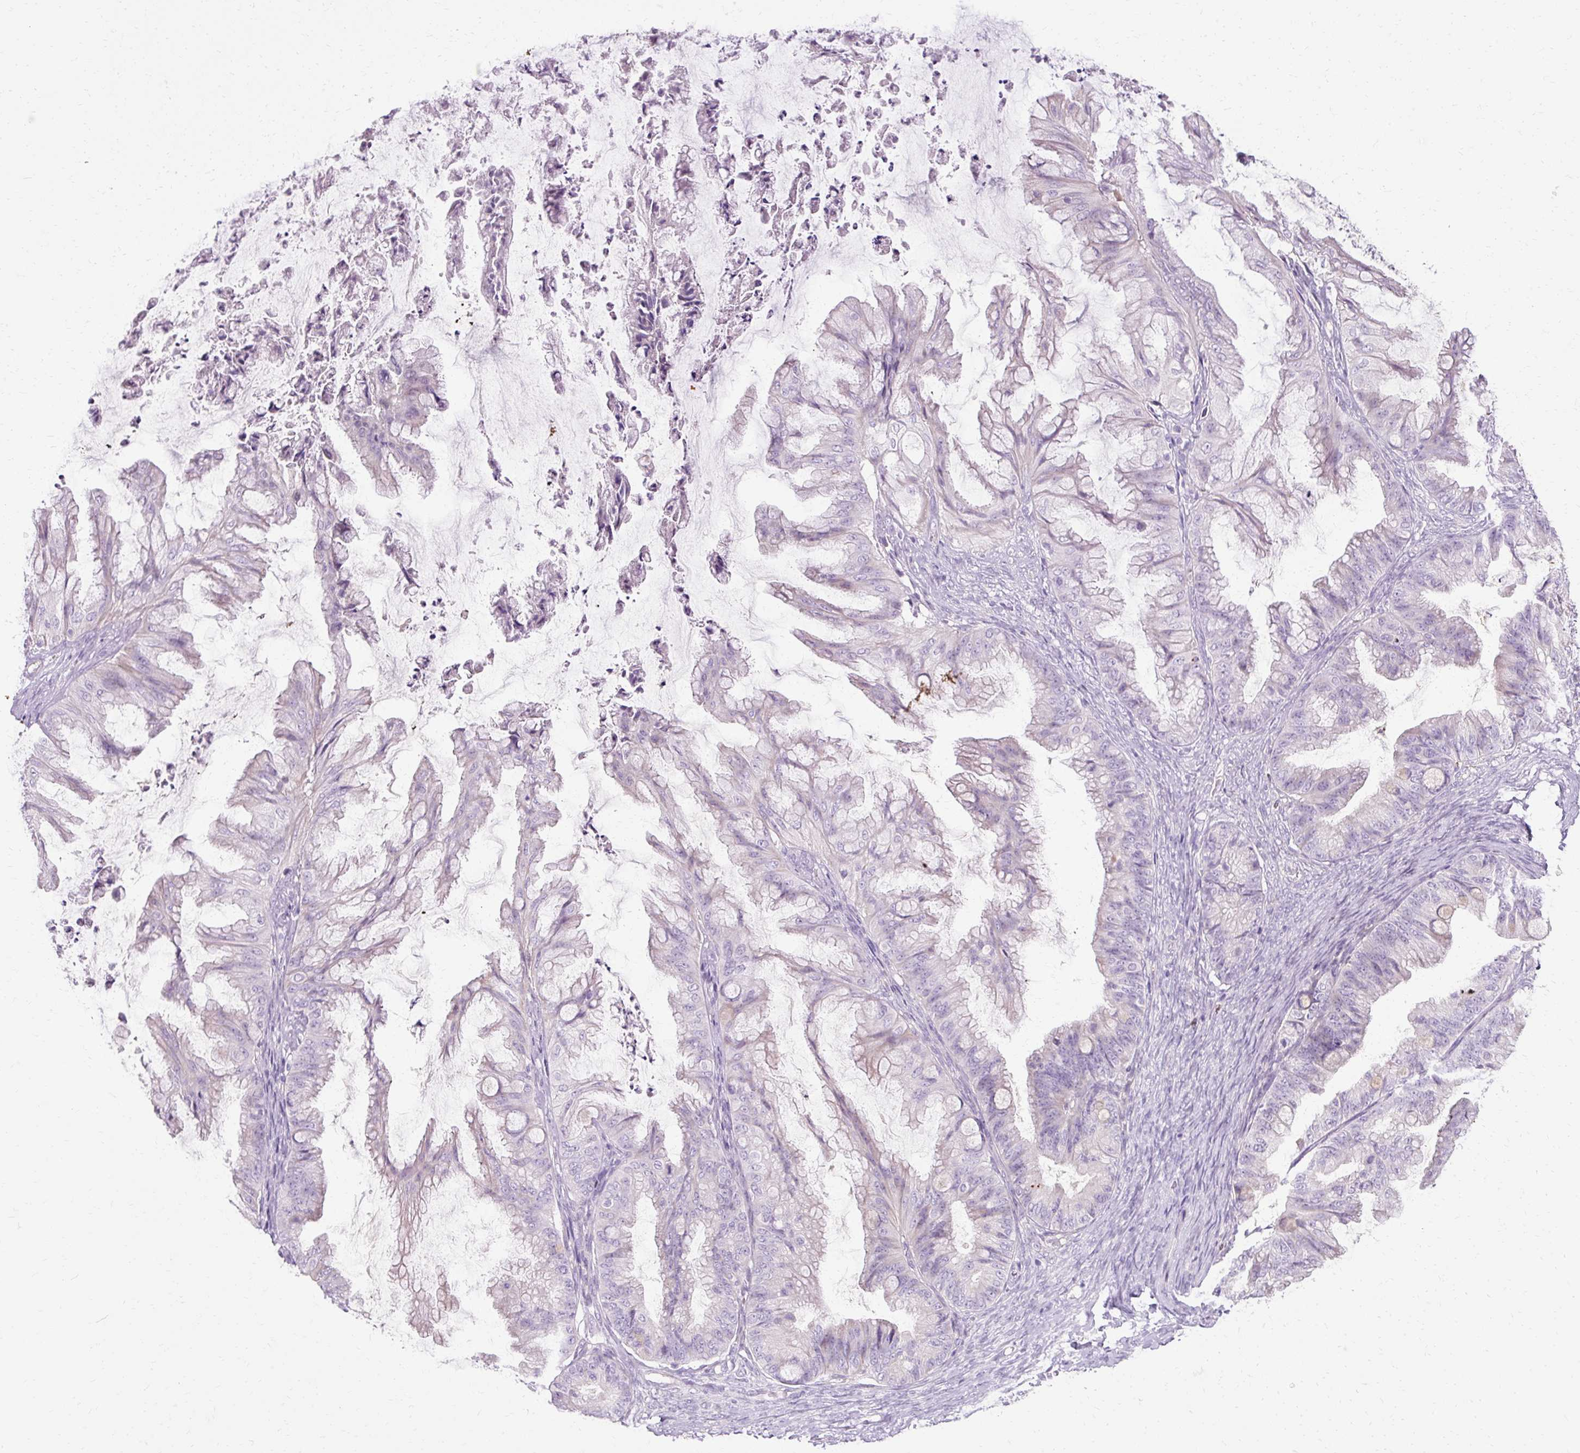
{"staining": {"intensity": "negative", "quantity": "none", "location": "none"}, "tissue": "ovarian cancer", "cell_type": "Tumor cells", "image_type": "cancer", "snomed": [{"axis": "morphology", "description": "Cystadenocarcinoma, mucinous, NOS"}, {"axis": "topography", "description": "Ovary"}], "caption": "A histopathology image of human ovarian cancer is negative for staining in tumor cells. (Stains: DAB immunohistochemistry with hematoxylin counter stain, Microscopy: brightfield microscopy at high magnification).", "gene": "HSD11B1", "patient": {"sex": "female", "age": 35}}